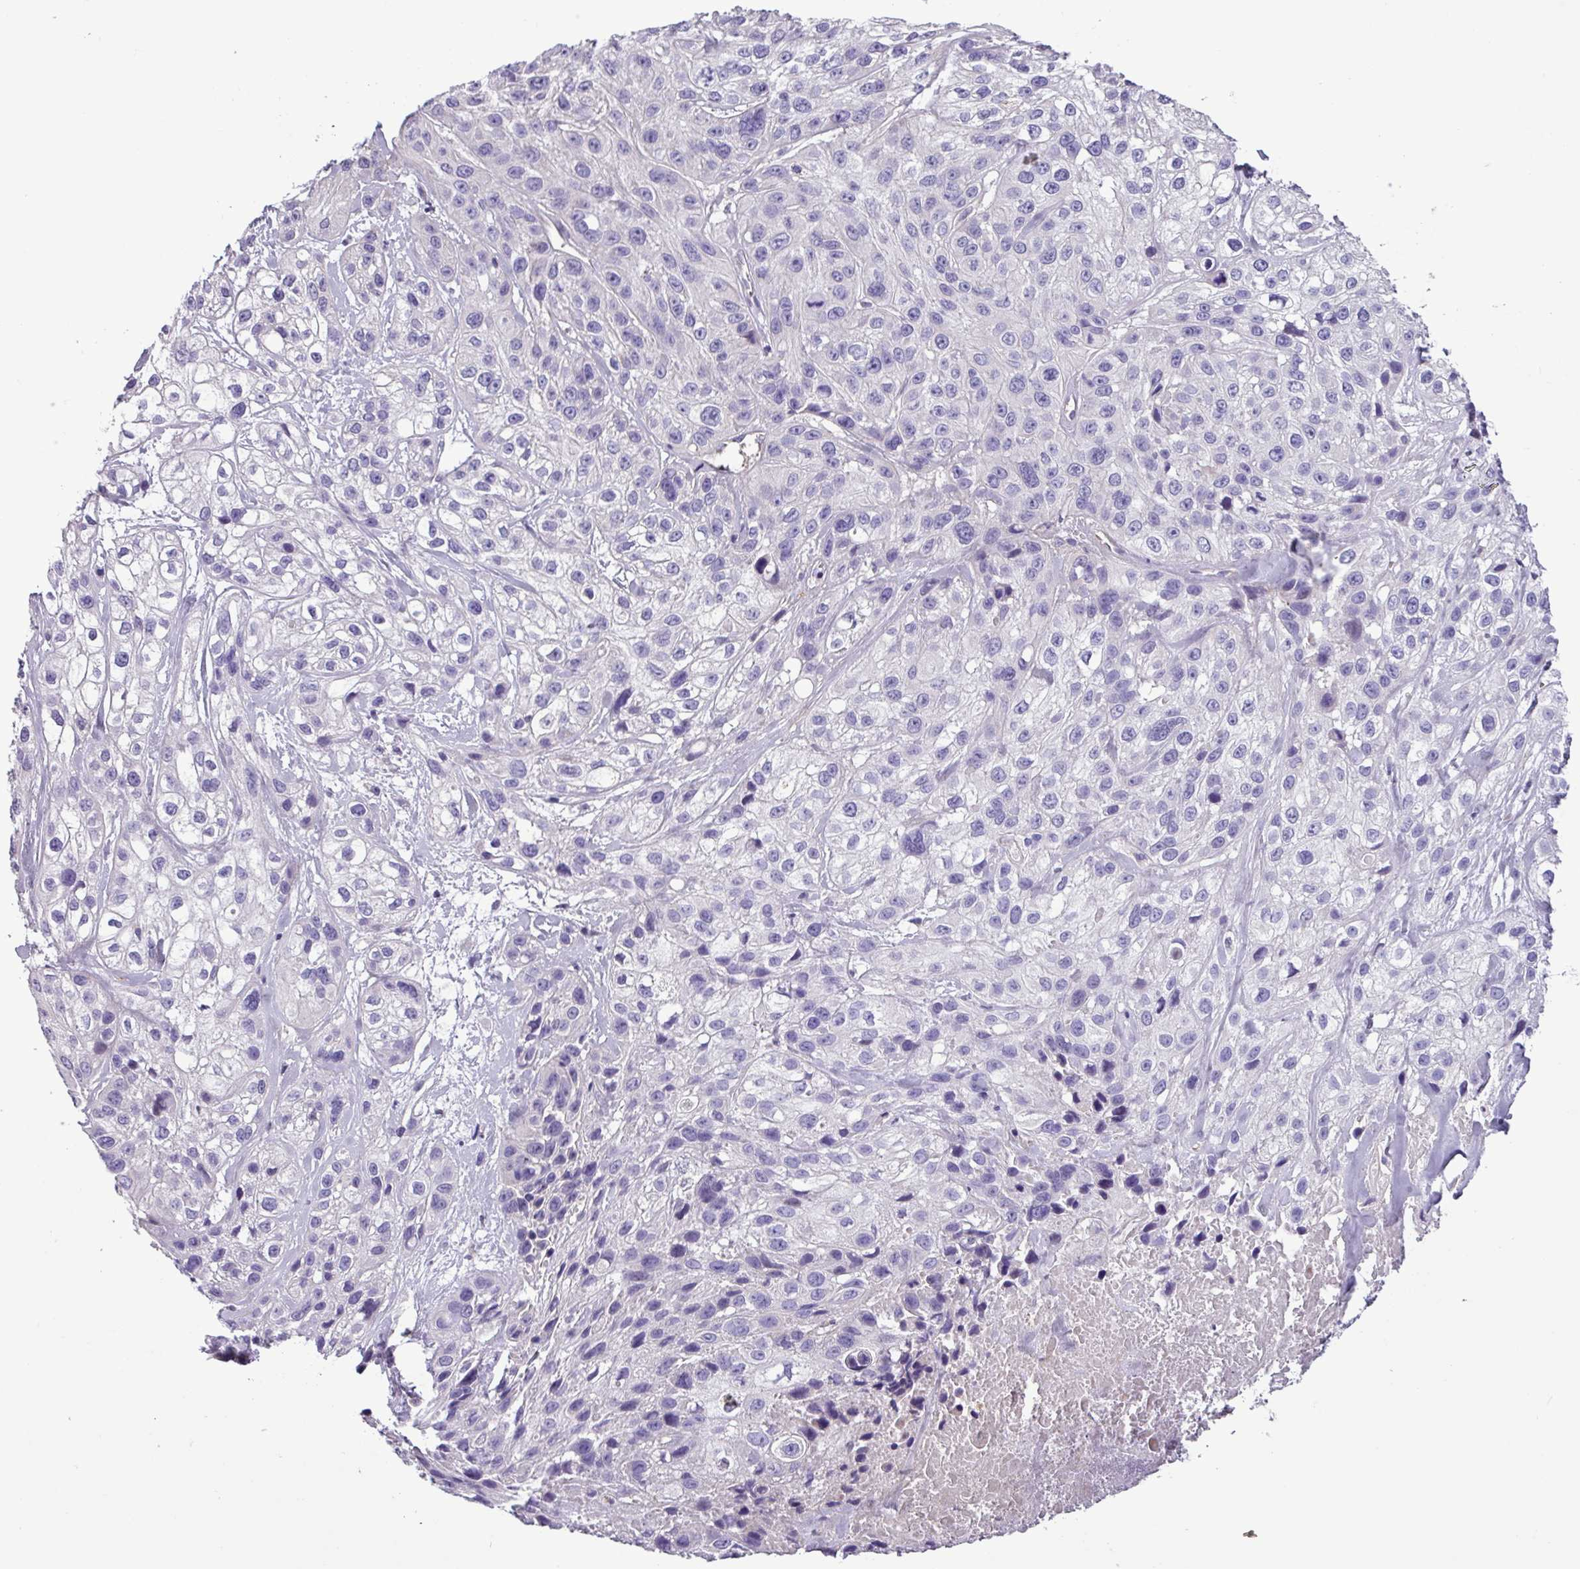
{"staining": {"intensity": "negative", "quantity": "none", "location": "none"}, "tissue": "skin cancer", "cell_type": "Tumor cells", "image_type": "cancer", "snomed": [{"axis": "morphology", "description": "Squamous cell carcinoma, NOS"}, {"axis": "topography", "description": "Skin"}], "caption": "An immunohistochemistry photomicrograph of skin cancer (squamous cell carcinoma) is shown. There is no staining in tumor cells of skin cancer (squamous cell carcinoma).", "gene": "FAM183A", "patient": {"sex": "male", "age": 82}}